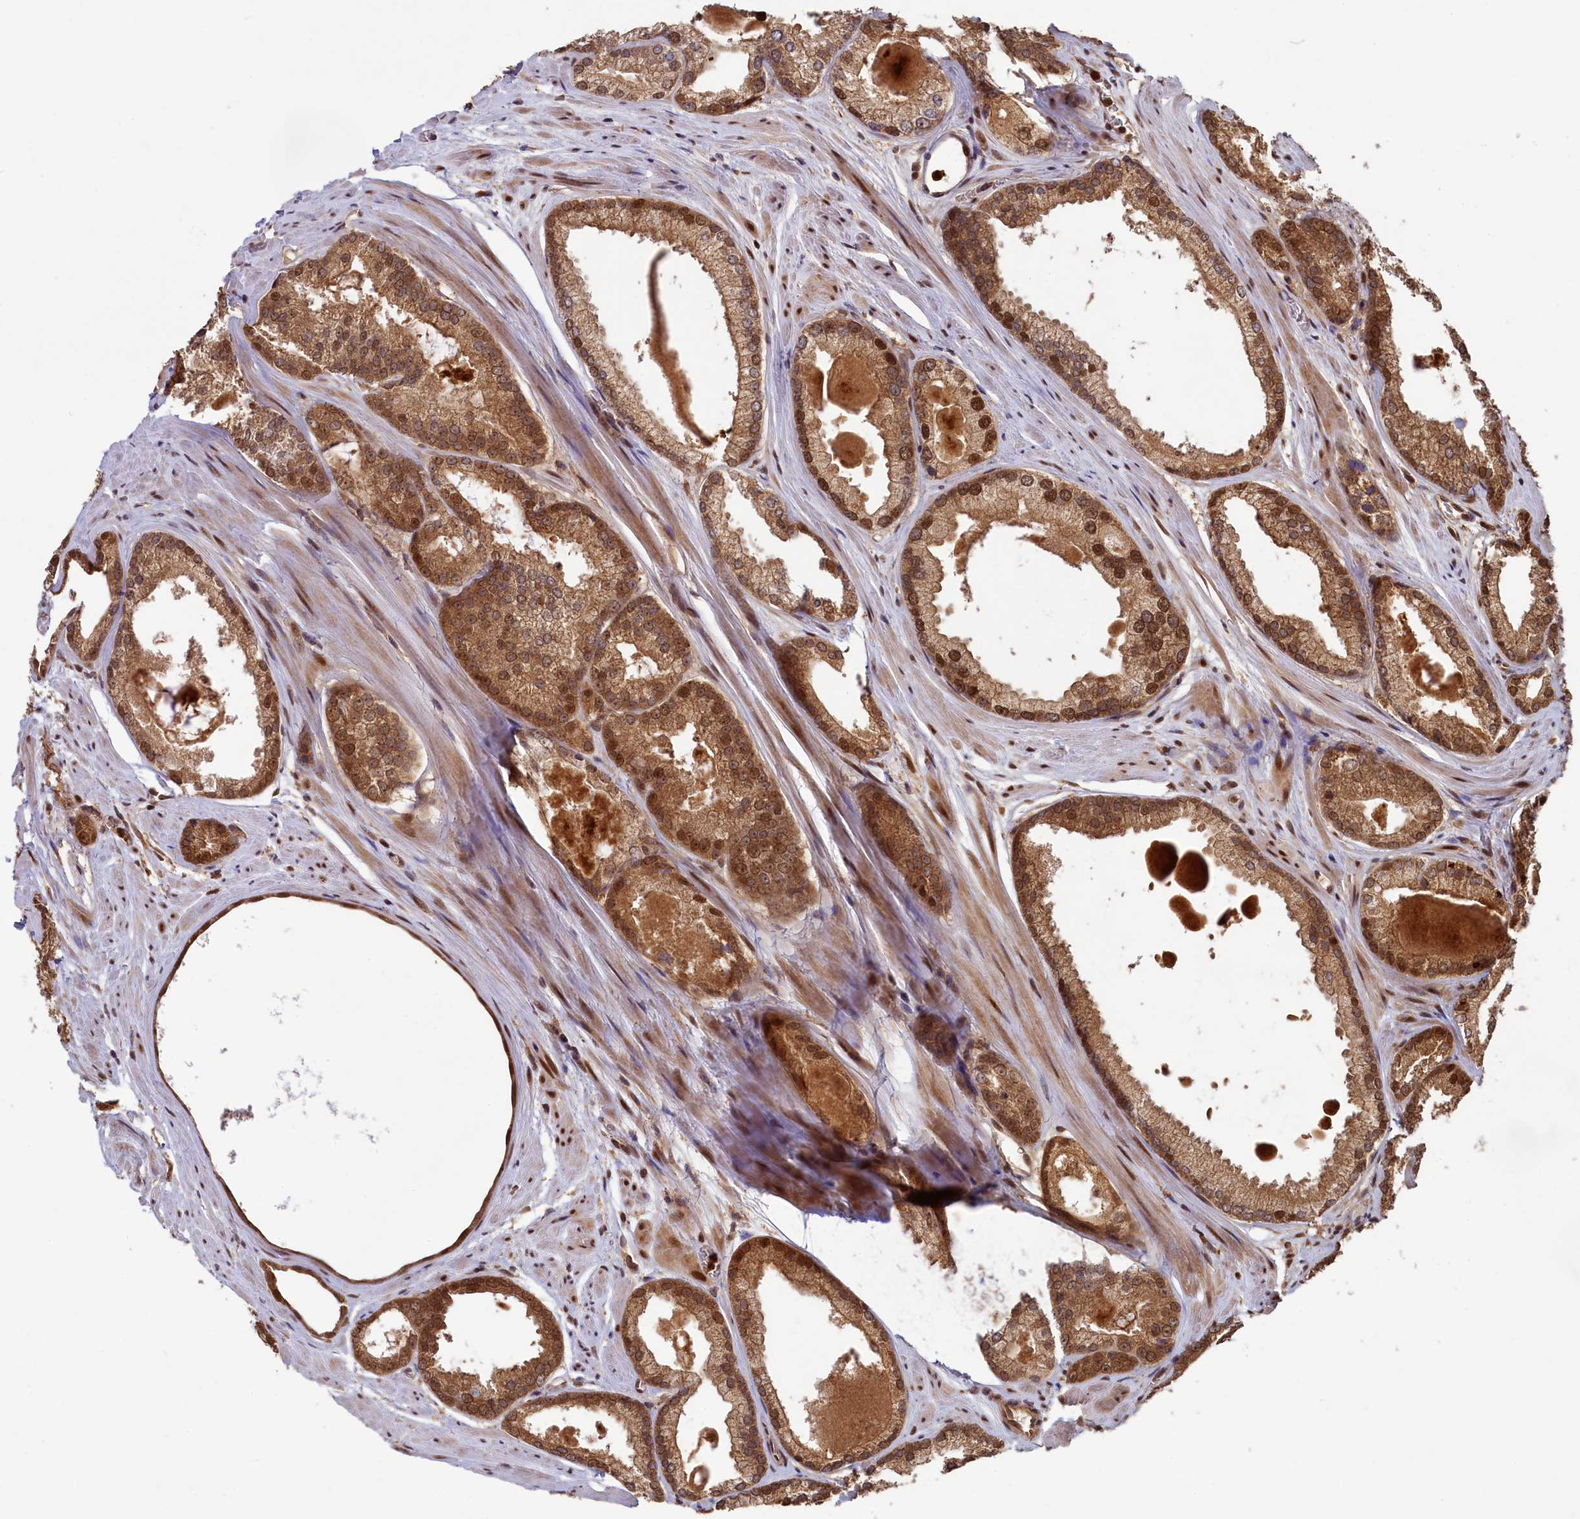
{"staining": {"intensity": "moderate", "quantity": ">75%", "location": "cytoplasmic/membranous,nuclear"}, "tissue": "prostate cancer", "cell_type": "Tumor cells", "image_type": "cancer", "snomed": [{"axis": "morphology", "description": "Adenocarcinoma, Low grade"}, {"axis": "topography", "description": "Prostate"}], "caption": "A histopathology image of prostate cancer (low-grade adenocarcinoma) stained for a protein demonstrates moderate cytoplasmic/membranous and nuclear brown staining in tumor cells.", "gene": "NAE1", "patient": {"sex": "male", "age": 54}}